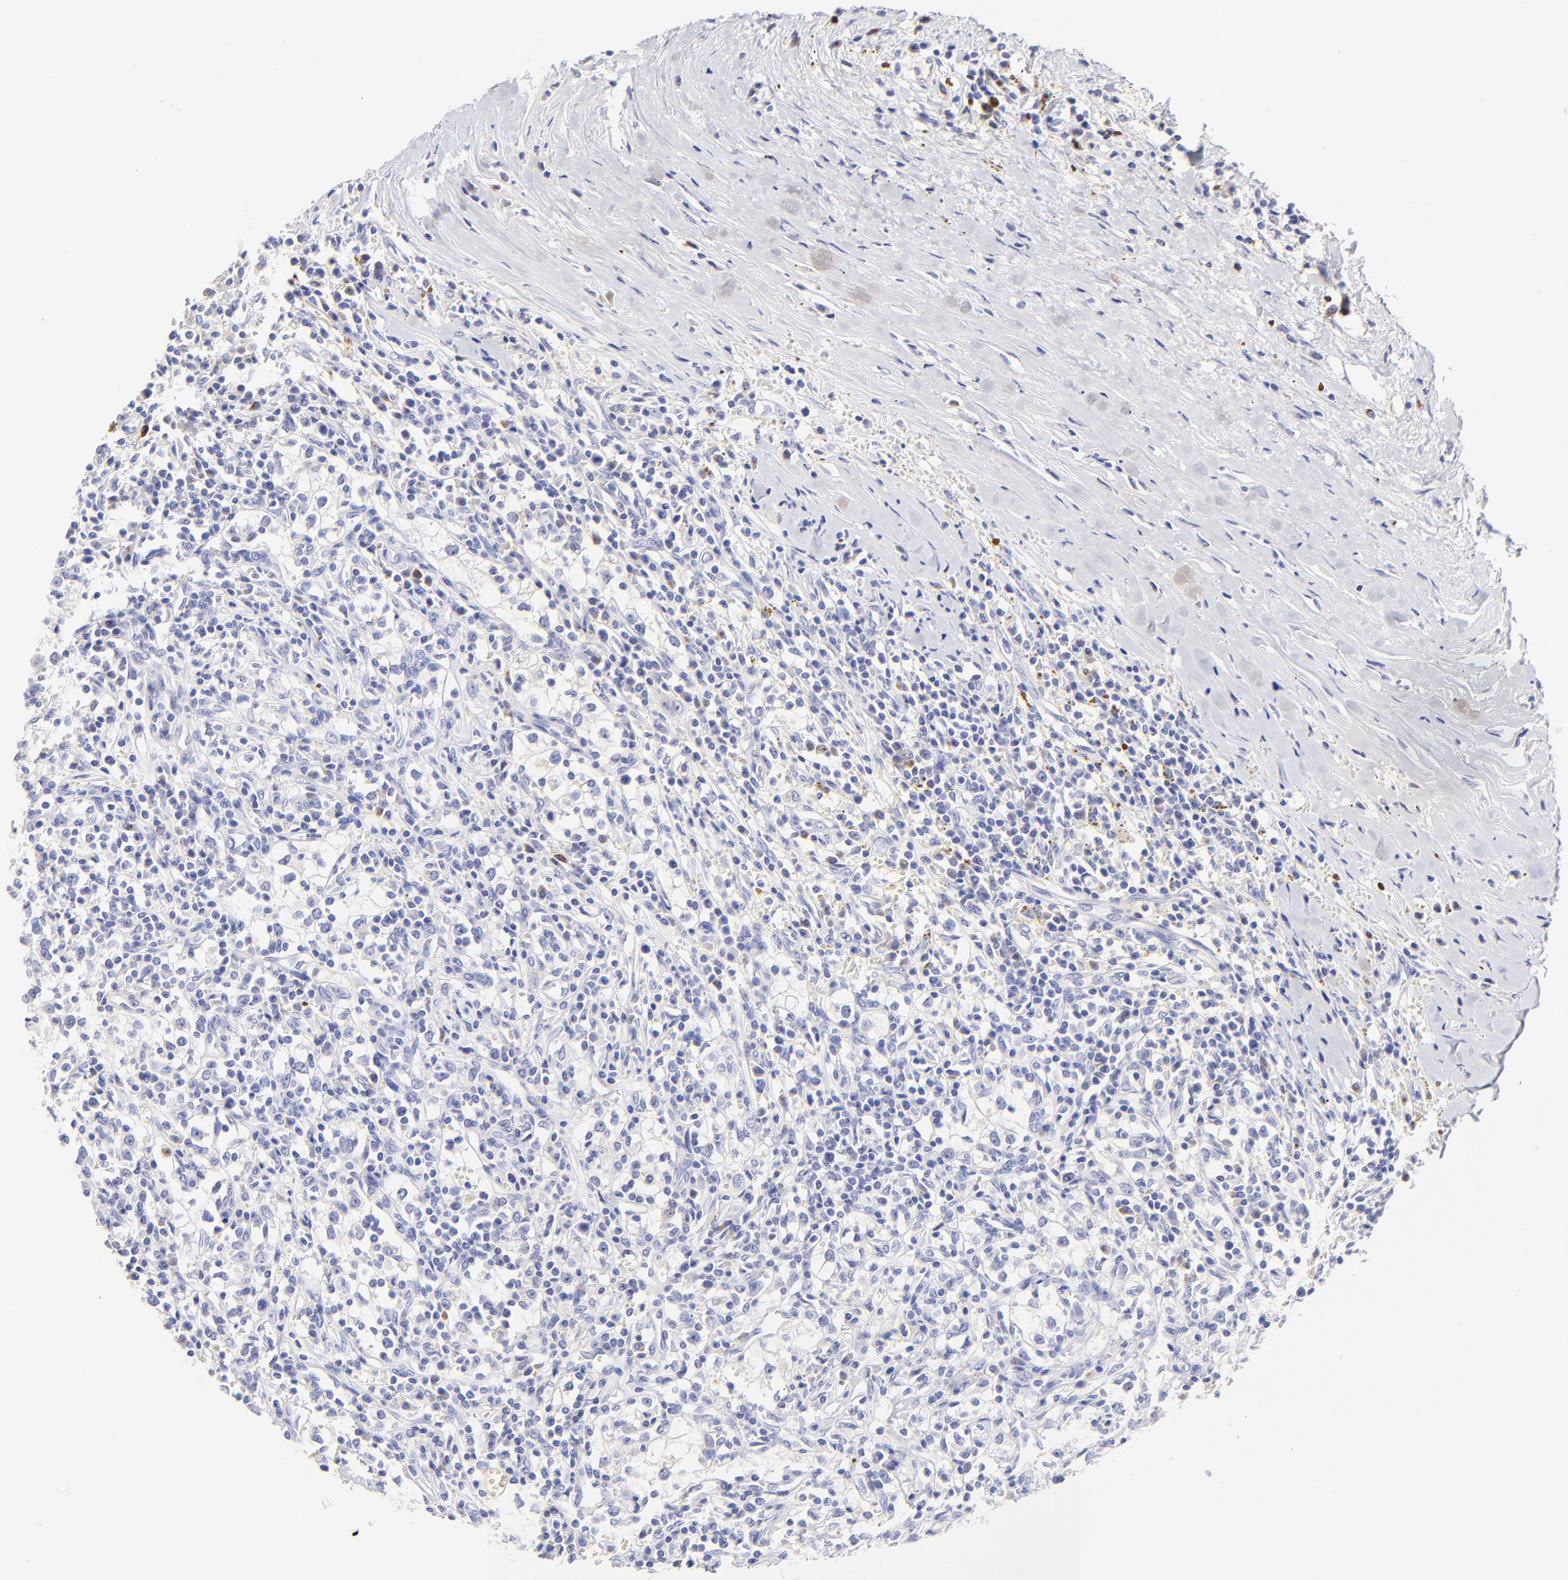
{"staining": {"intensity": "negative", "quantity": "none", "location": "none"}, "tissue": "renal cancer", "cell_type": "Tumor cells", "image_type": "cancer", "snomed": [{"axis": "morphology", "description": "Adenocarcinoma, NOS"}, {"axis": "topography", "description": "Kidney"}], "caption": "There is no significant expression in tumor cells of renal cancer.", "gene": "ASB9", "patient": {"sex": "male", "age": 82}}